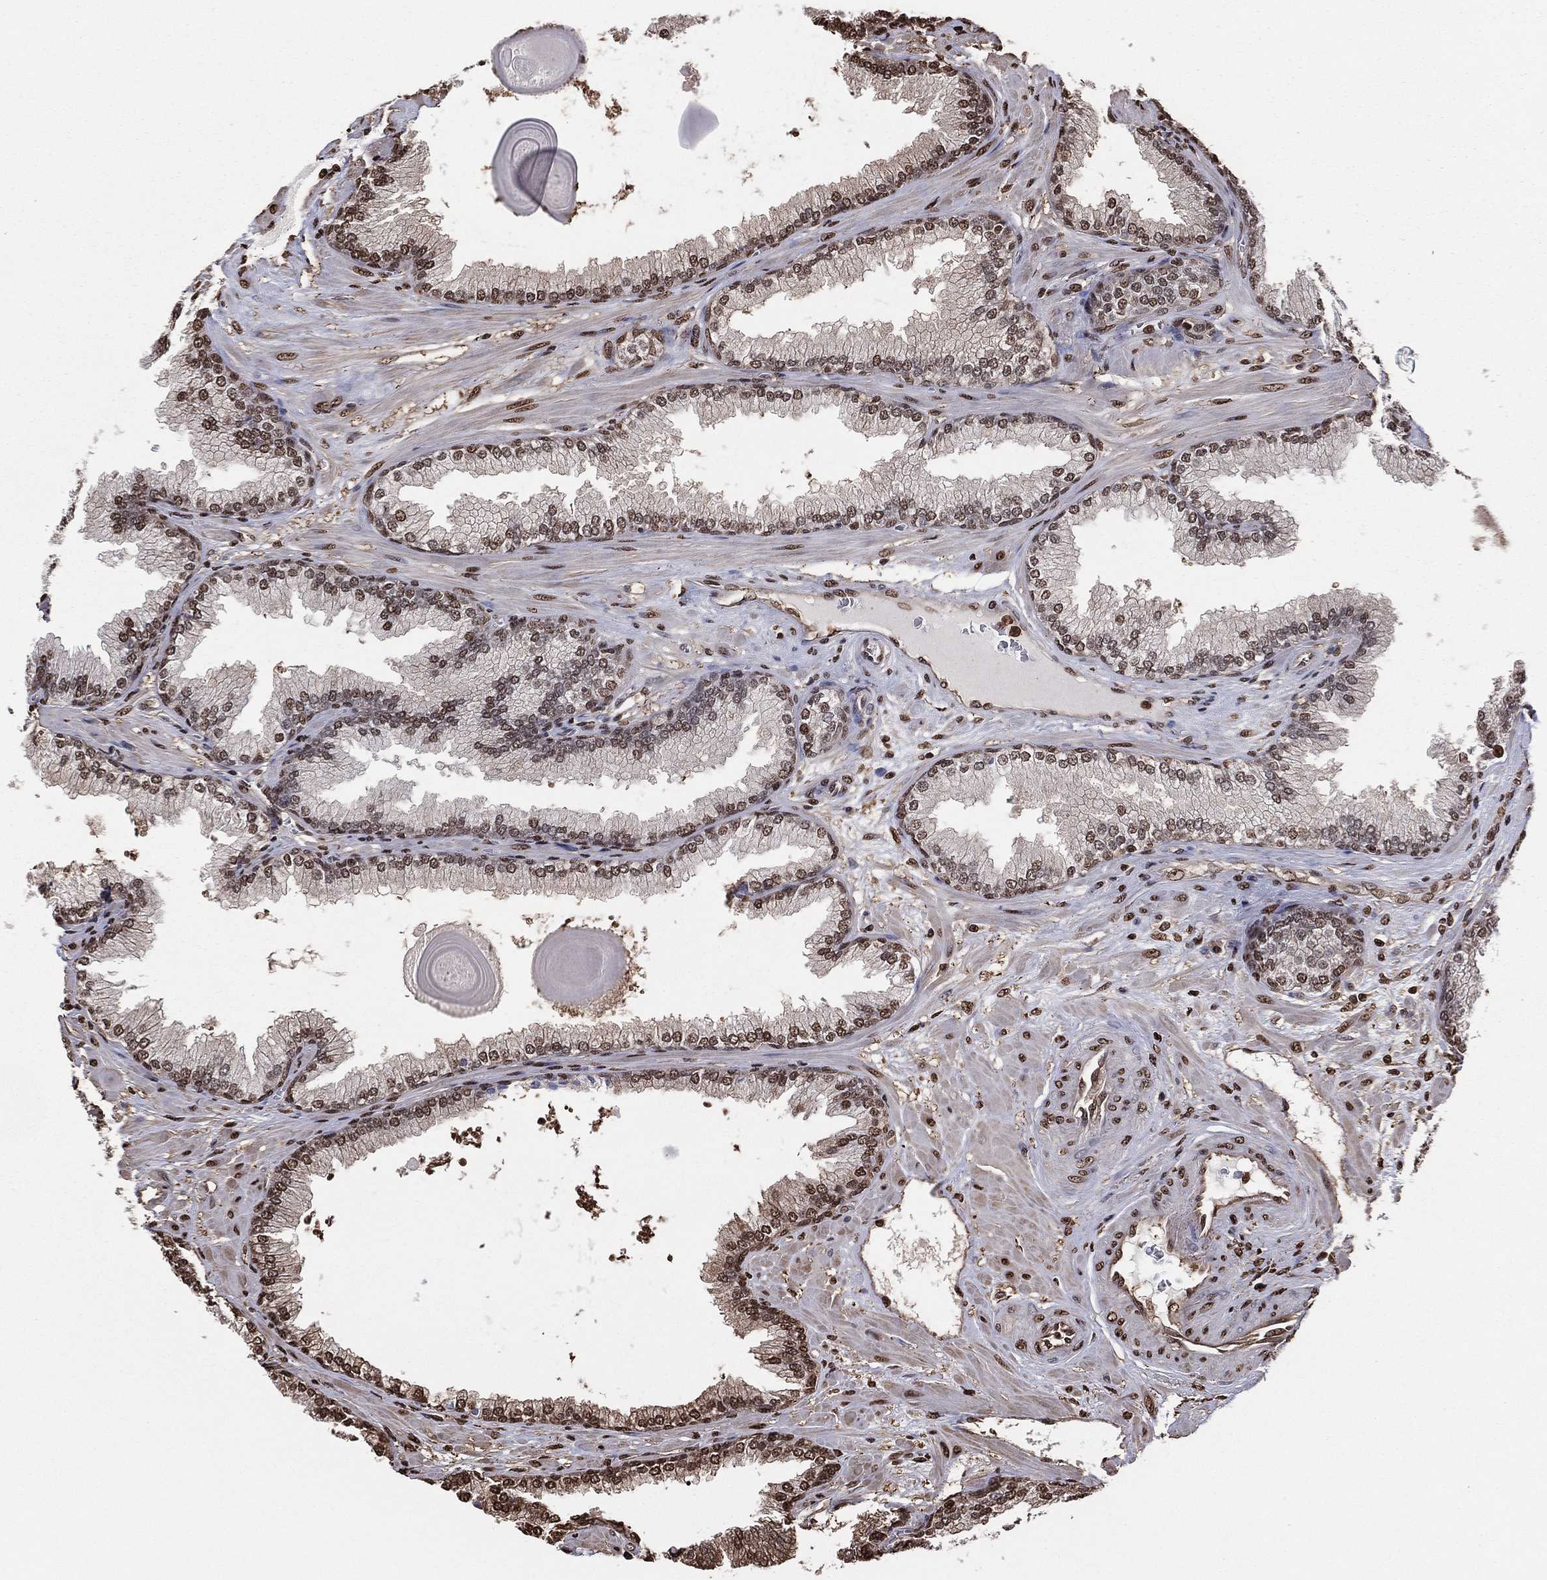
{"staining": {"intensity": "moderate", "quantity": ">75%", "location": "nuclear"}, "tissue": "prostate cancer", "cell_type": "Tumor cells", "image_type": "cancer", "snomed": [{"axis": "morphology", "description": "Adenocarcinoma, Low grade"}, {"axis": "topography", "description": "Prostate"}], "caption": "Immunohistochemistry (IHC) (DAB (3,3'-diaminobenzidine)) staining of human prostate cancer reveals moderate nuclear protein staining in approximately >75% of tumor cells. The staining was performed using DAB, with brown indicating positive protein expression. Nuclei are stained blue with hematoxylin.", "gene": "GAPDH", "patient": {"sex": "male", "age": 69}}